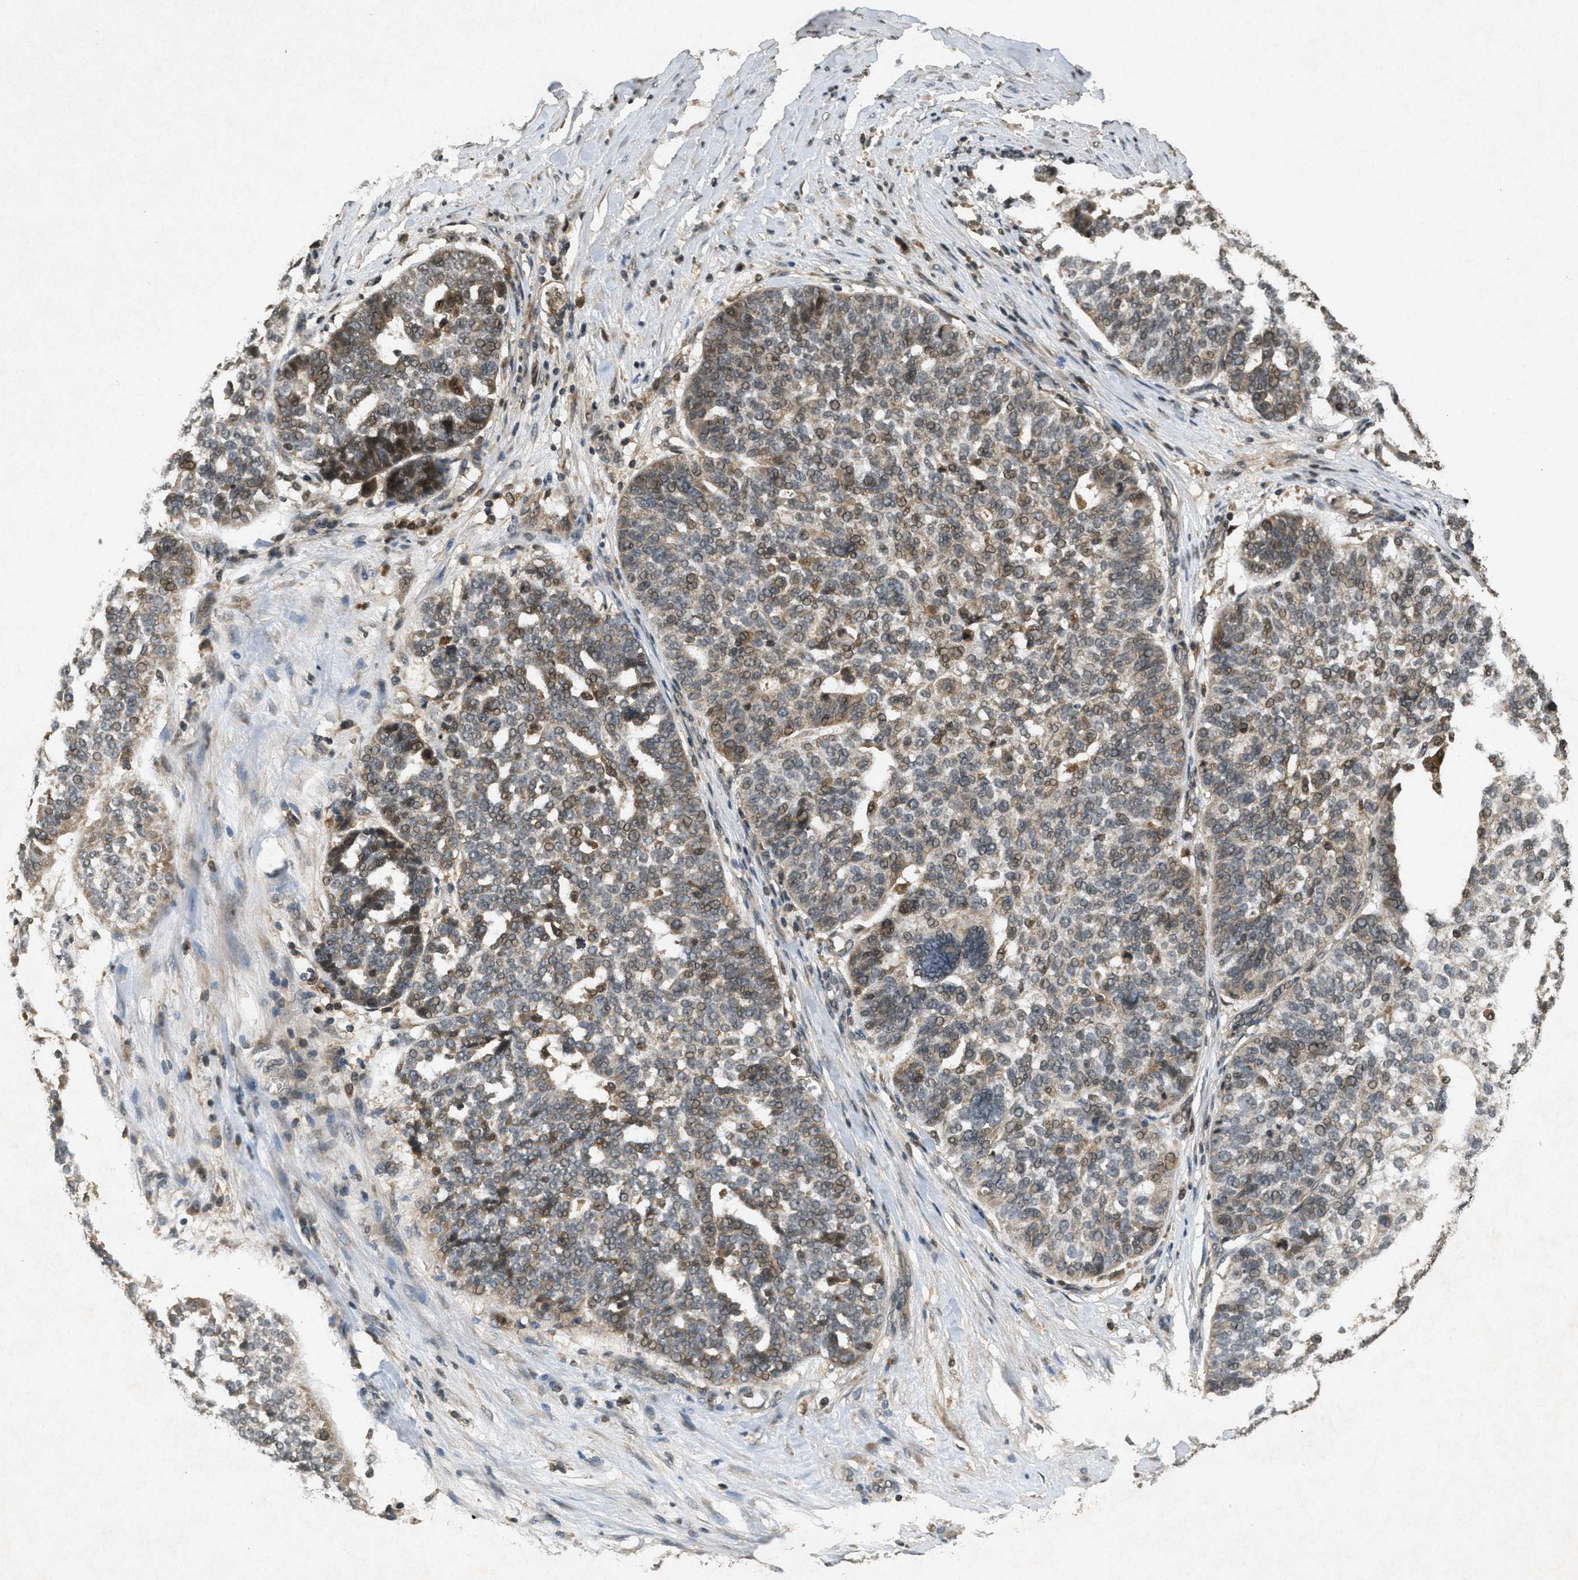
{"staining": {"intensity": "moderate", "quantity": "25%-75%", "location": "cytoplasmic/membranous,nuclear"}, "tissue": "ovarian cancer", "cell_type": "Tumor cells", "image_type": "cancer", "snomed": [{"axis": "morphology", "description": "Cystadenocarcinoma, serous, NOS"}, {"axis": "topography", "description": "Ovary"}], "caption": "Immunohistochemical staining of human serous cystadenocarcinoma (ovarian) exhibits medium levels of moderate cytoplasmic/membranous and nuclear protein positivity in approximately 25%-75% of tumor cells.", "gene": "ATG7", "patient": {"sex": "female", "age": 59}}